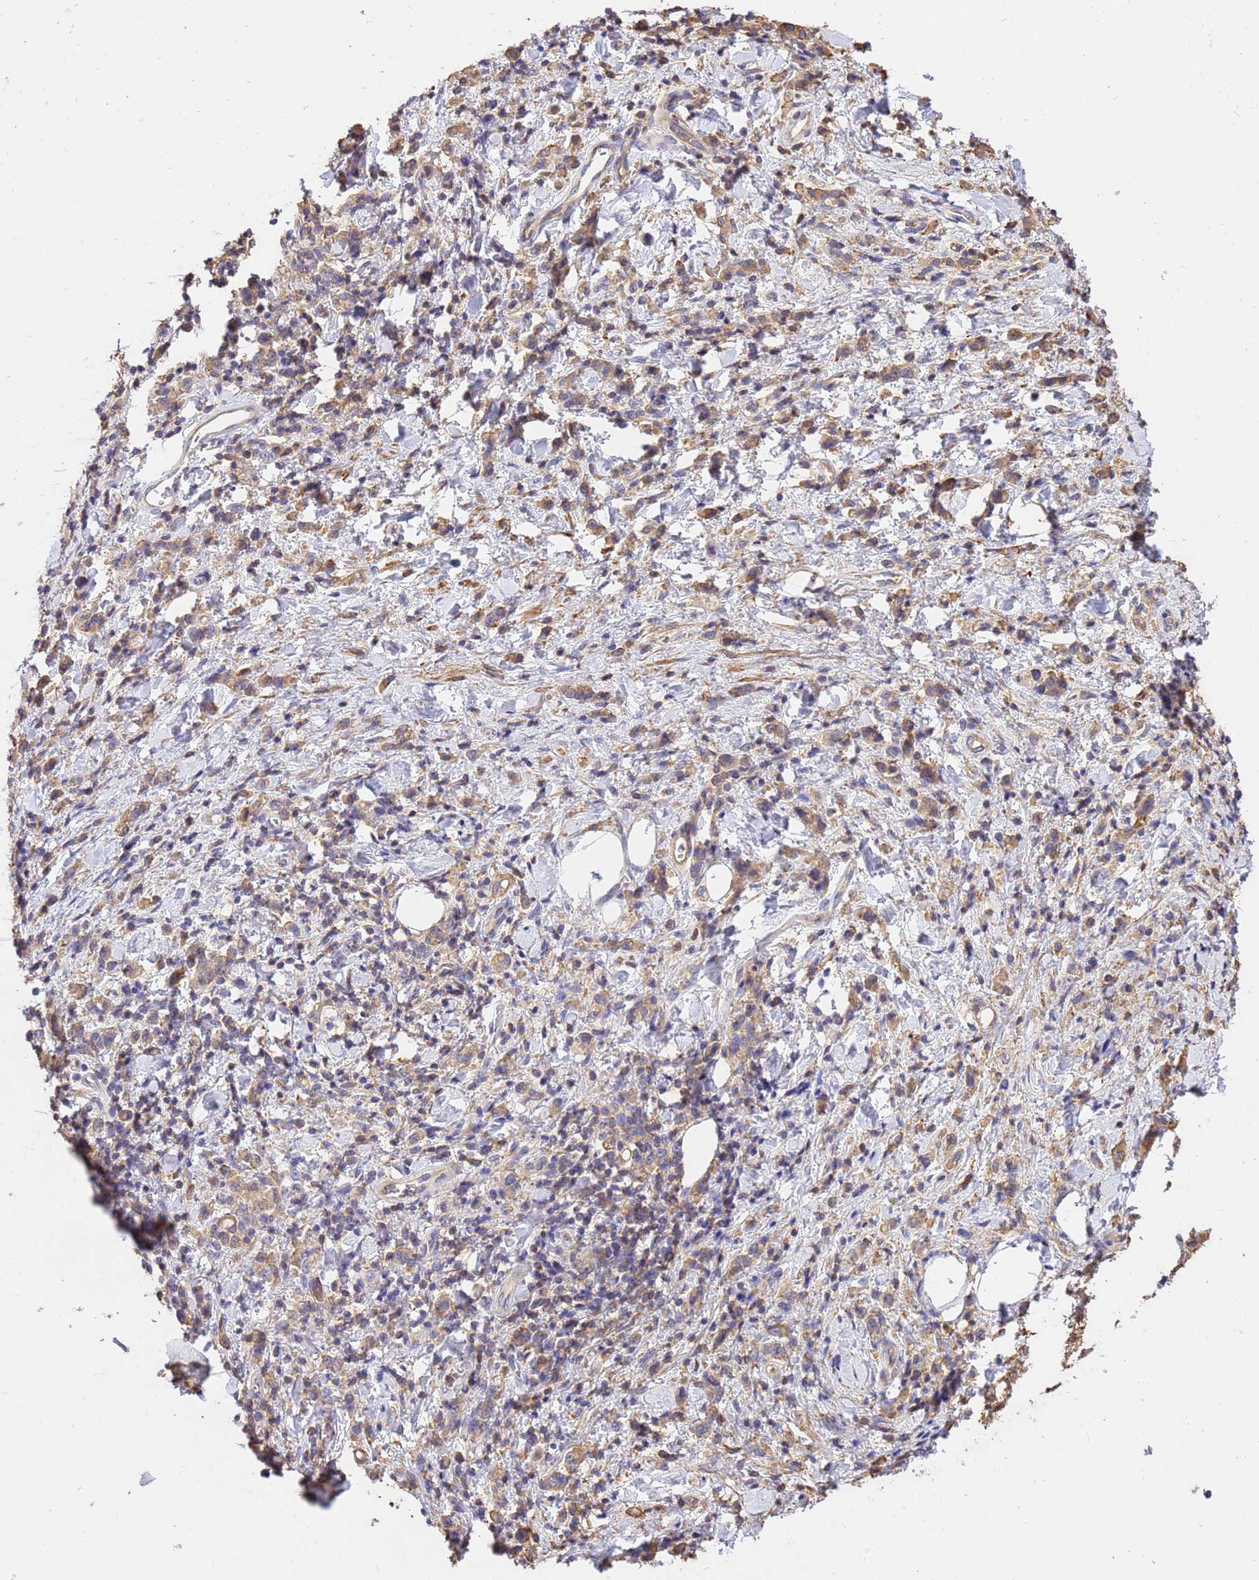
{"staining": {"intensity": "moderate", "quantity": ">75%", "location": "cytoplasmic/membranous"}, "tissue": "stomach cancer", "cell_type": "Tumor cells", "image_type": "cancer", "snomed": [{"axis": "morphology", "description": "Adenocarcinoma, NOS"}, {"axis": "topography", "description": "Stomach"}], "caption": "Moderate cytoplasmic/membranous expression is present in about >75% of tumor cells in adenocarcinoma (stomach).", "gene": "WDR64", "patient": {"sex": "male", "age": 77}}